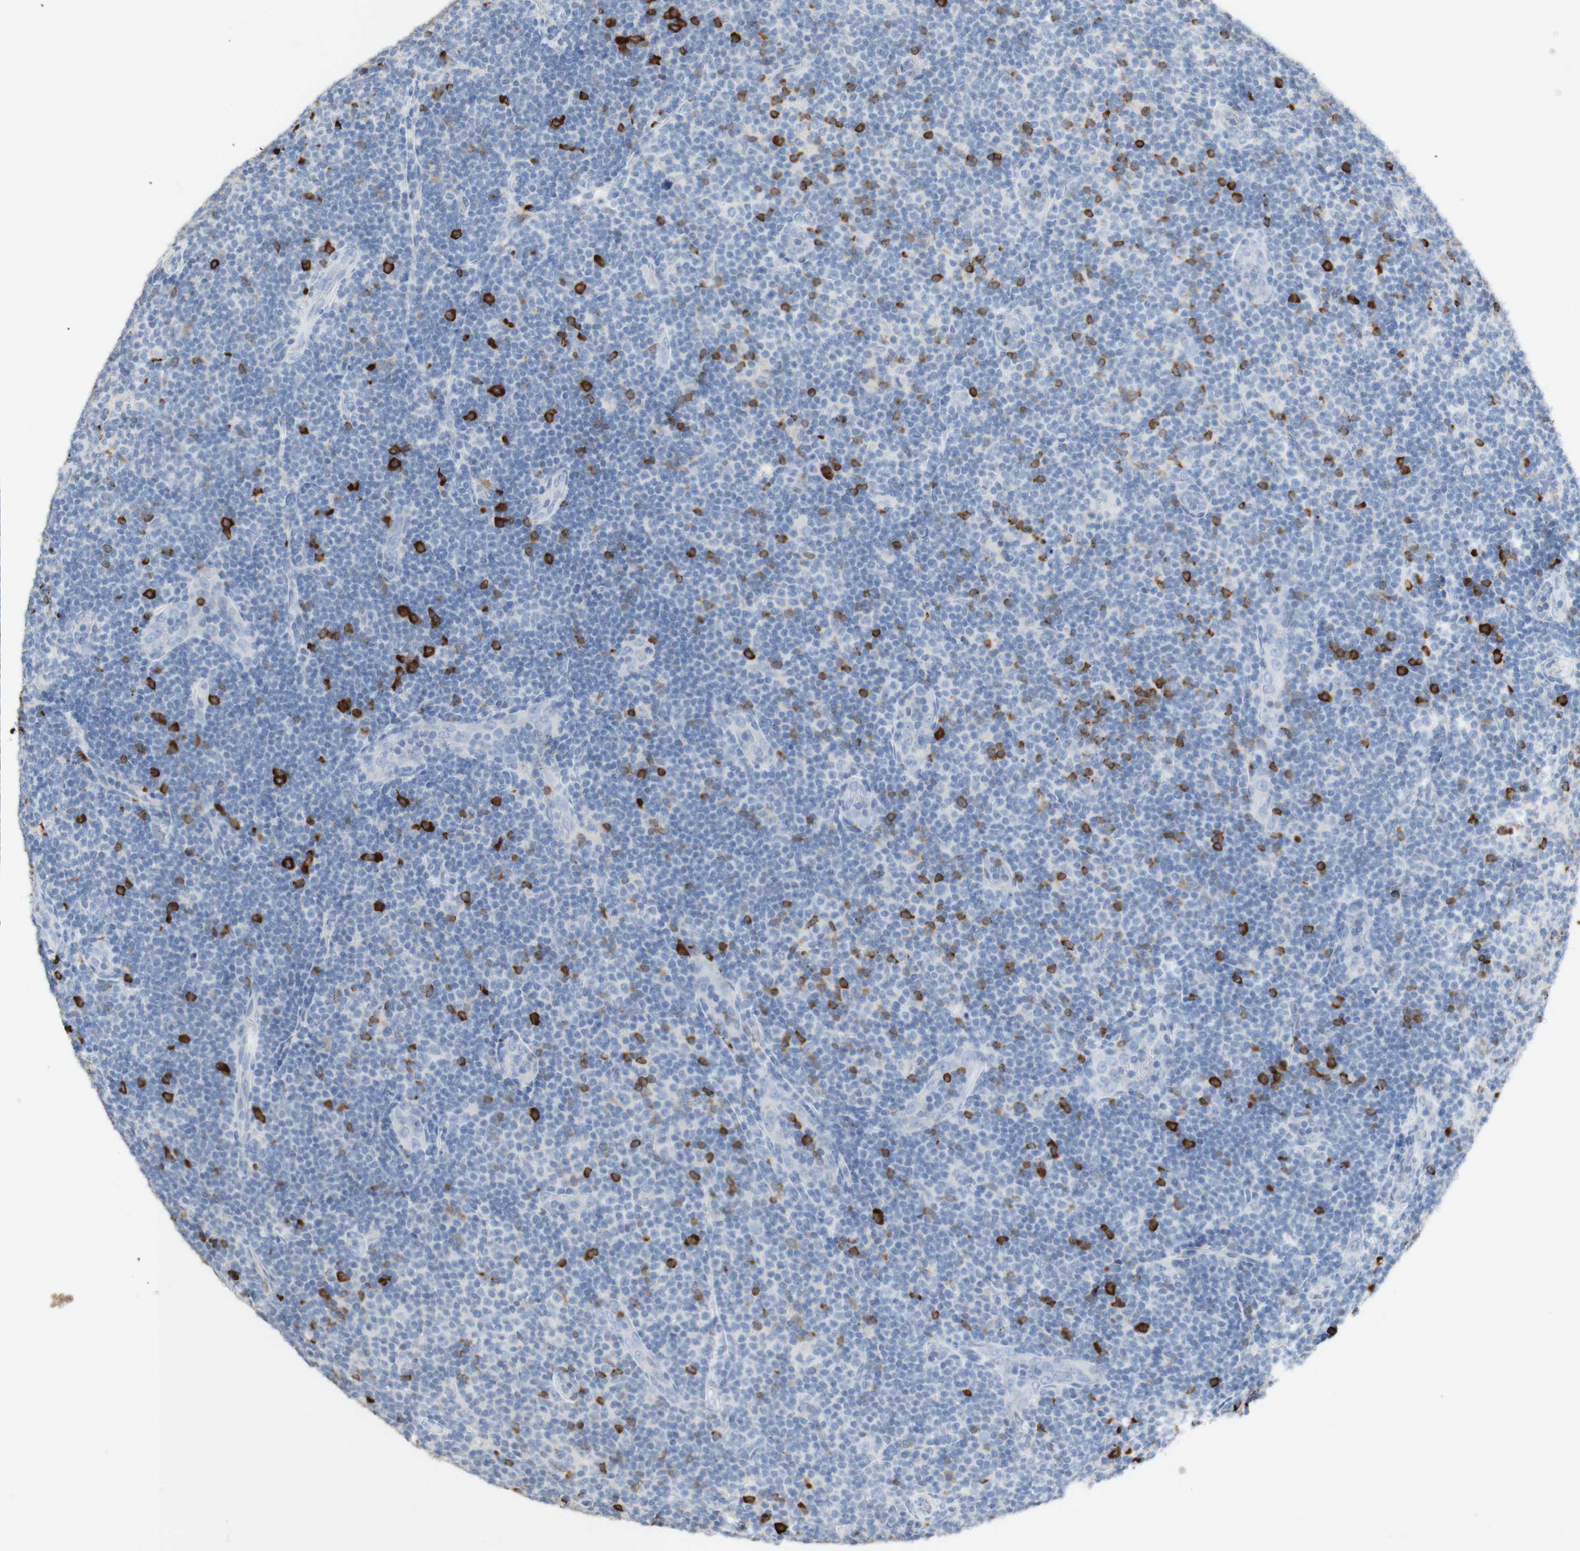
{"staining": {"intensity": "negative", "quantity": "none", "location": "none"}, "tissue": "lymphoma", "cell_type": "Tumor cells", "image_type": "cancer", "snomed": [{"axis": "morphology", "description": "Malignant lymphoma, non-Hodgkin's type, Low grade"}, {"axis": "topography", "description": "Lymph node"}], "caption": "High magnification brightfield microscopy of lymphoma stained with DAB (brown) and counterstained with hematoxylin (blue): tumor cells show no significant staining.", "gene": "PACSIN1", "patient": {"sex": "male", "age": 83}}